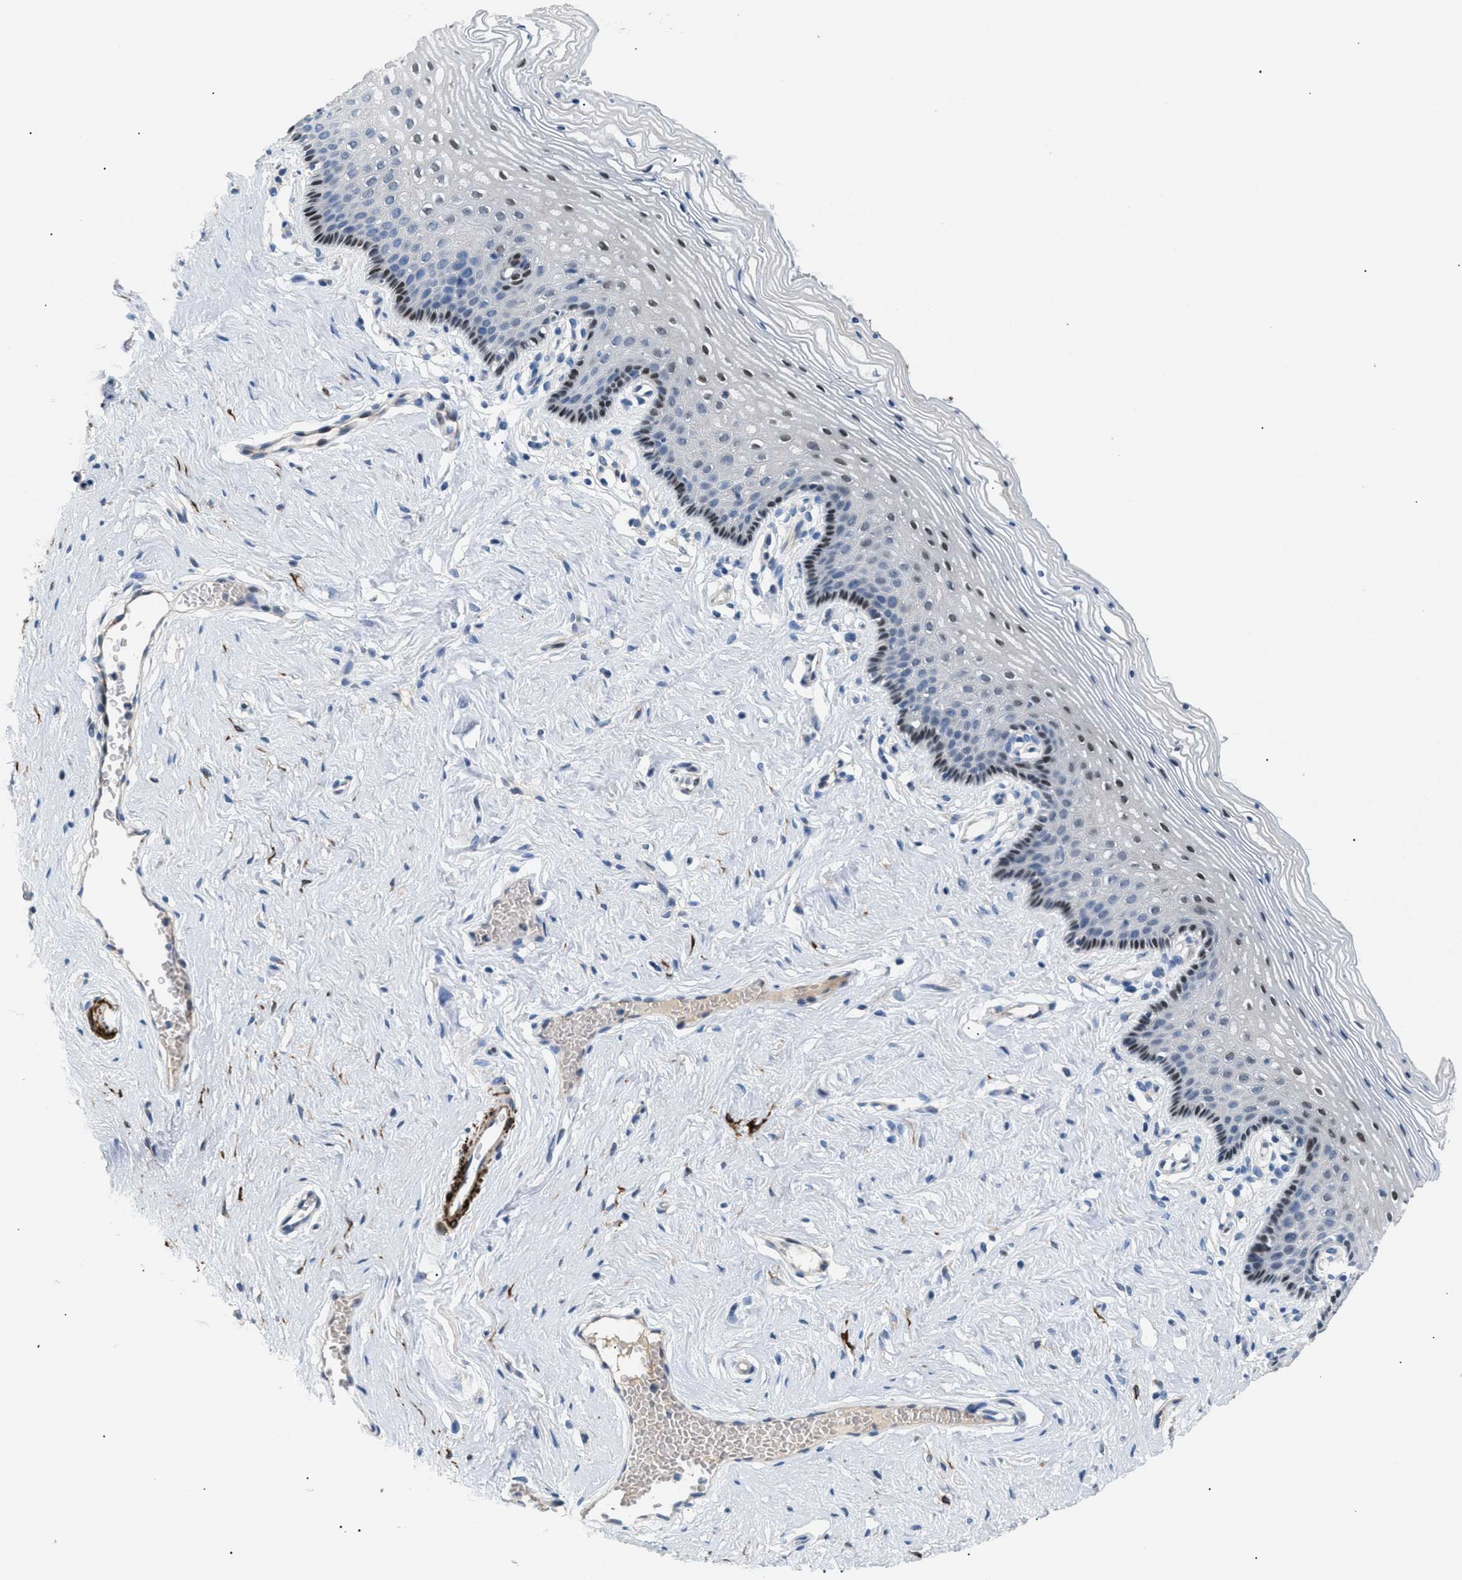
{"staining": {"intensity": "moderate", "quantity": "<25%", "location": "nuclear"}, "tissue": "vagina", "cell_type": "Squamous epithelial cells", "image_type": "normal", "snomed": [{"axis": "morphology", "description": "Normal tissue, NOS"}, {"axis": "topography", "description": "Vagina"}], "caption": "Immunohistochemistry (IHC) histopathology image of unremarkable human vagina stained for a protein (brown), which exhibits low levels of moderate nuclear positivity in about <25% of squamous epithelial cells.", "gene": "ICA1", "patient": {"sex": "female", "age": 32}}